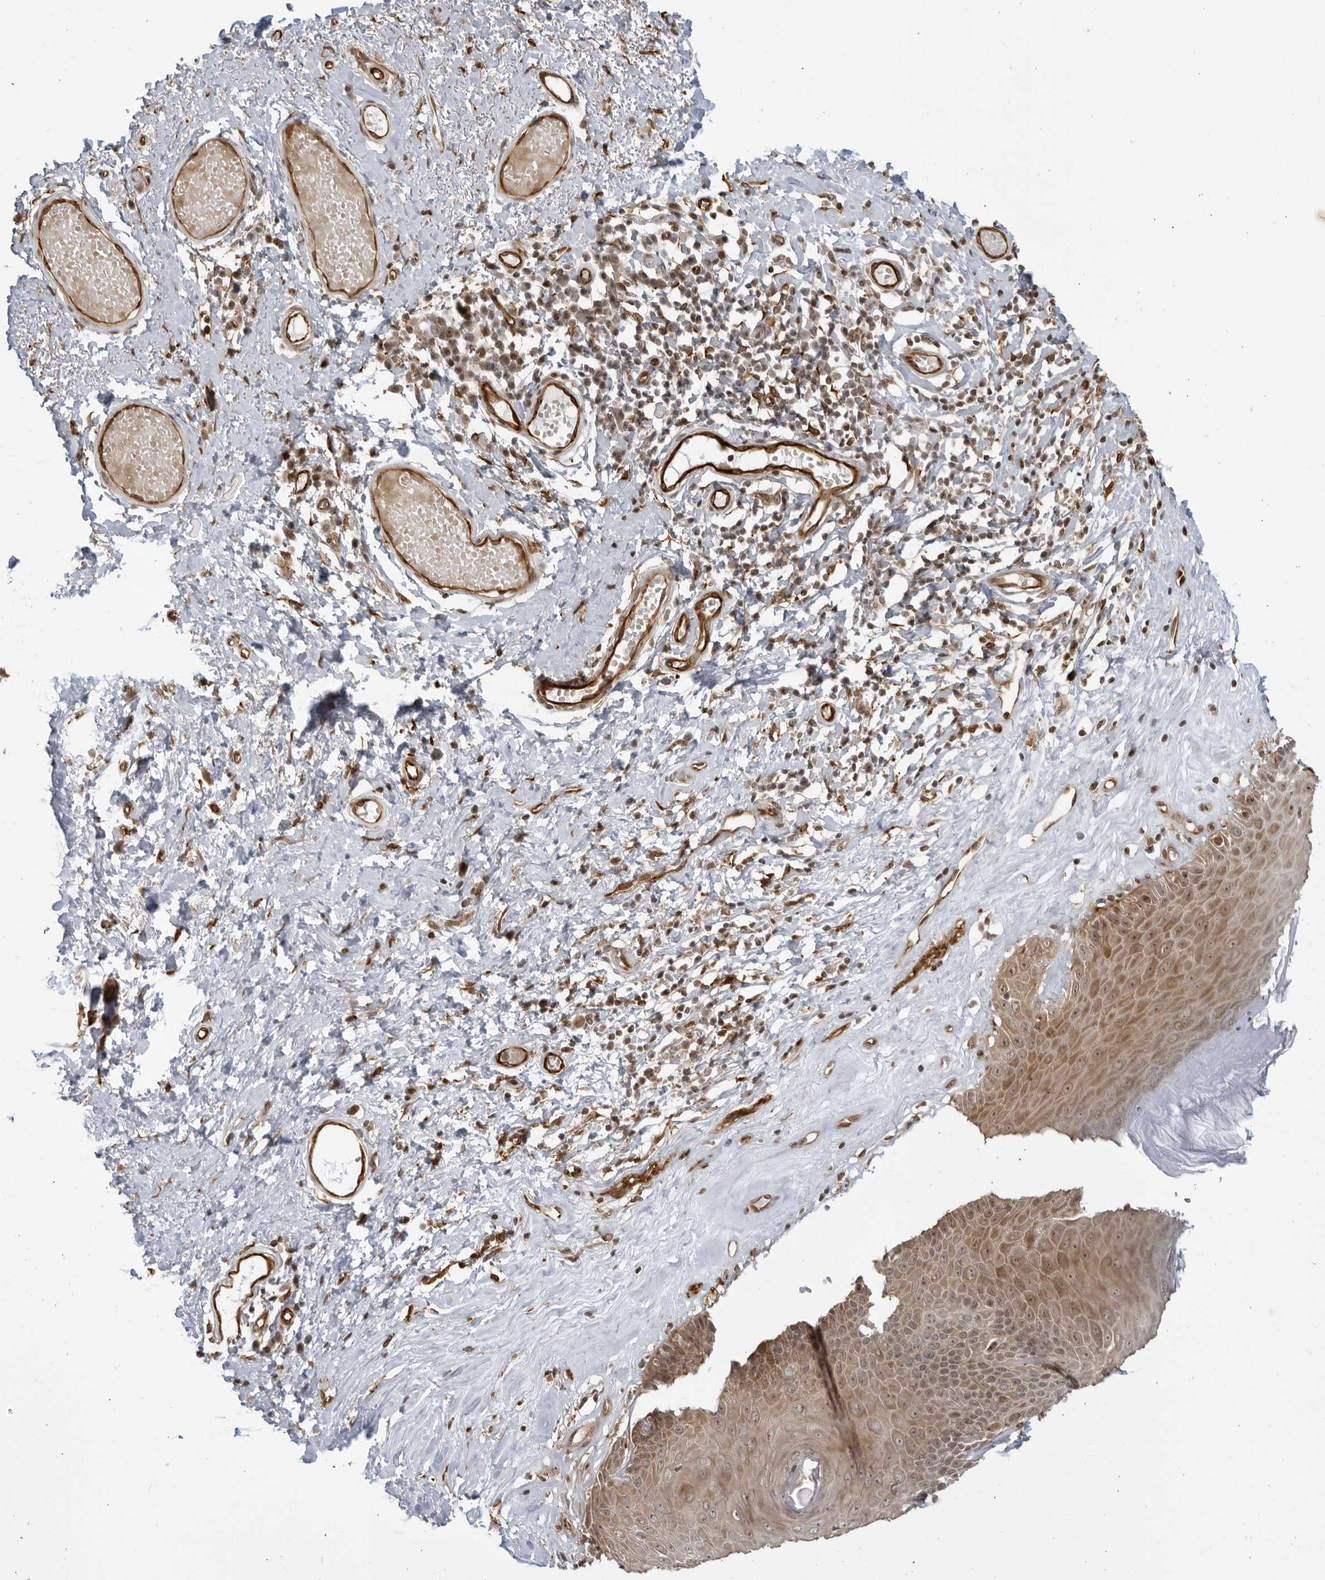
{"staining": {"intensity": "moderate", "quantity": ">75%", "location": "cytoplasmic/membranous,nuclear"}, "tissue": "skin", "cell_type": "Epidermal cells", "image_type": "normal", "snomed": [{"axis": "morphology", "description": "Normal tissue, NOS"}, {"axis": "morphology", "description": "Inflammation, NOS"}, {"axis": "topography", "description": "Vulva"}], "caption": "Immunohistochemistry micrograph of unremarkable skin stained for a protein (brown), which shows medium levels of moderate cytoplasmic/membranous,nuclear expression in about >75% of epidermal cells.", "gene": "TCF21", "patient": {"sex": "female", "age": 84}}